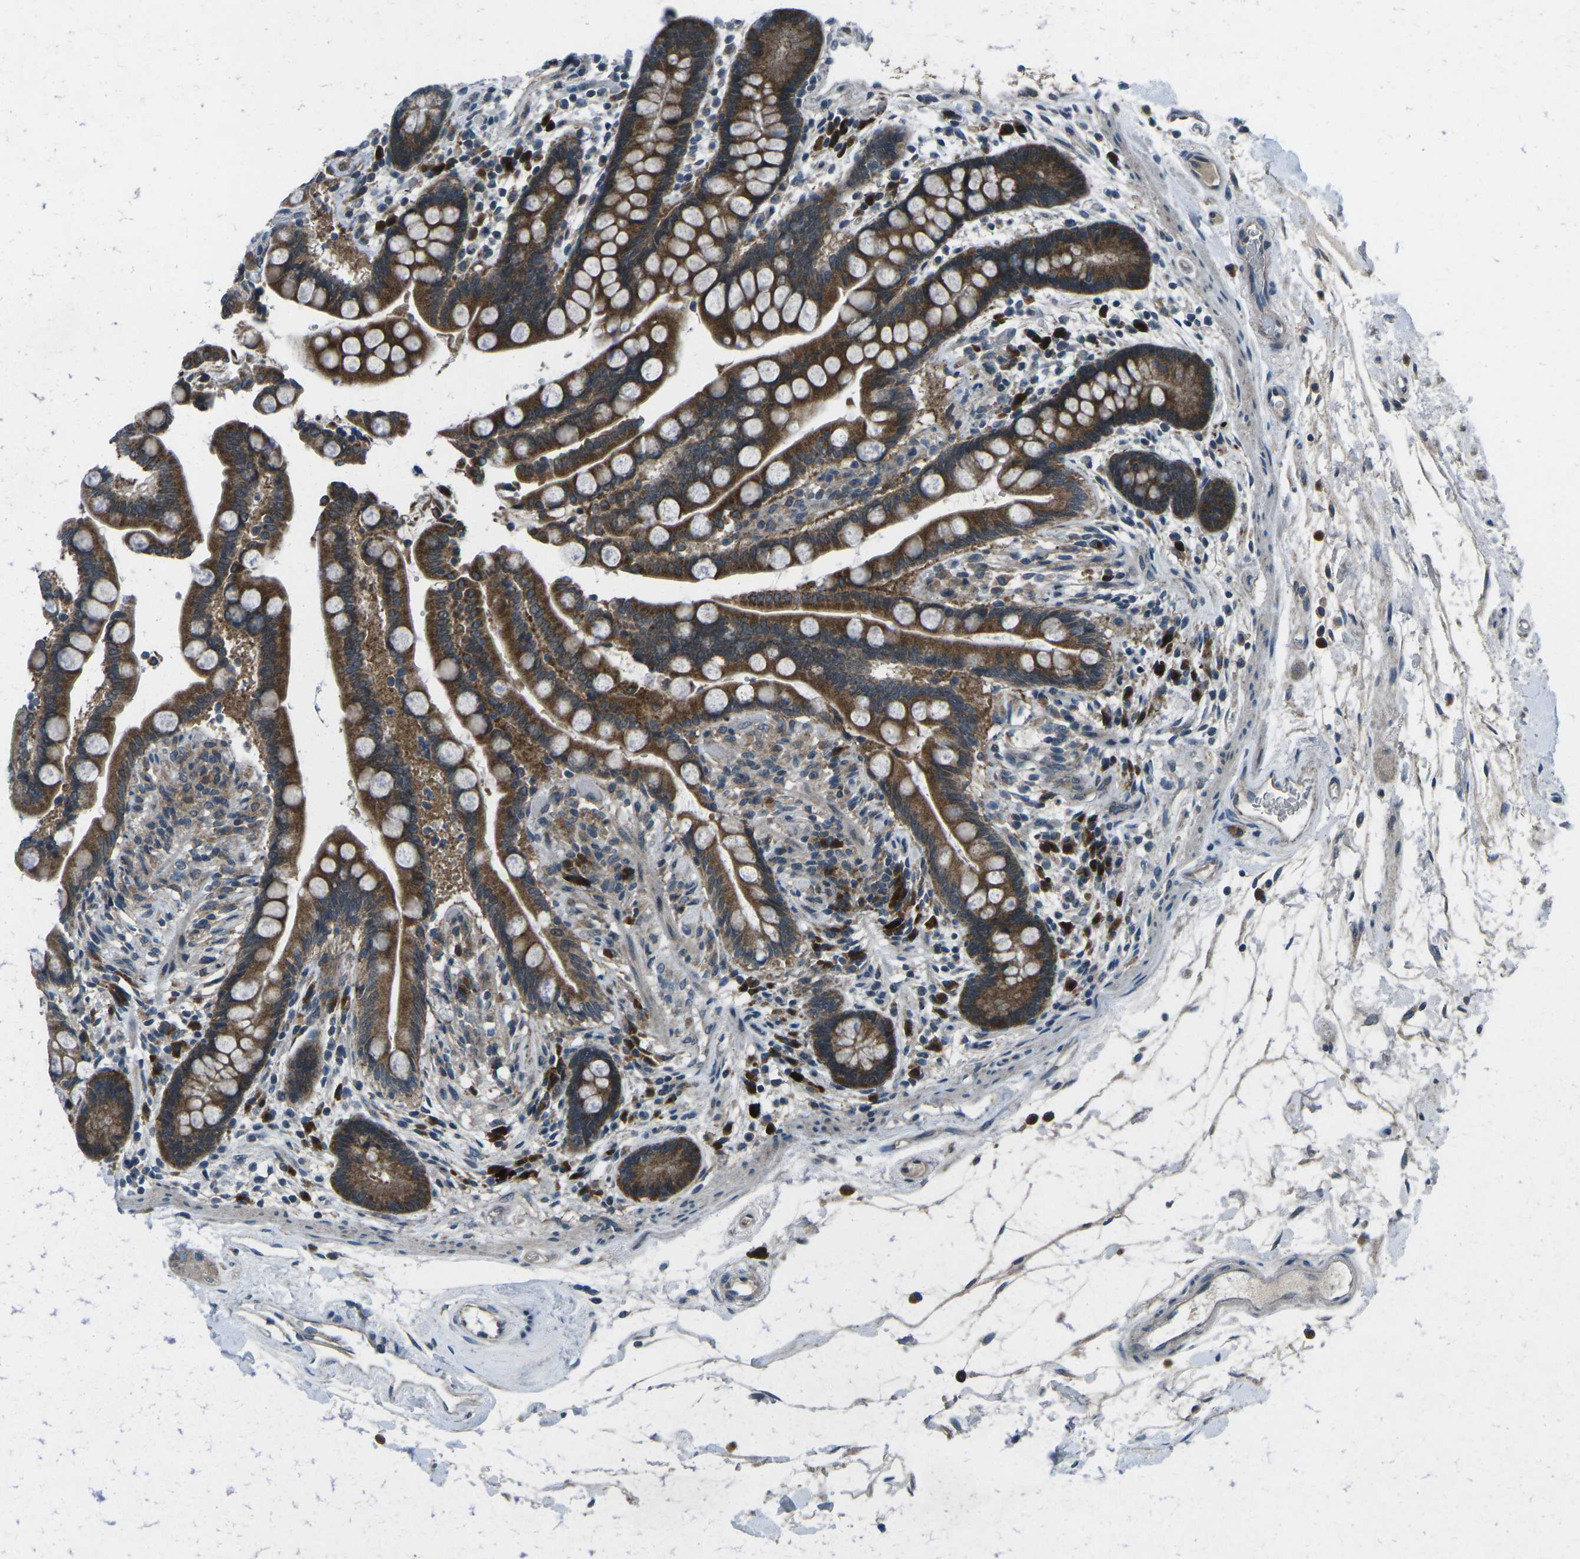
{"staining": {"intensity": "weak", "quantity": ">75%", "location": "cytoplasmic/membranous"}, "tissue": "colon", "cell_type": "Endothelial cells", "image_type": "normal", "snomed": [{"axis": "morphology", "description": "Normal tissue, NOS"}, {"axis": "topography", "description": "Colon"}], "caption": "Immunohistochemical staining of benign human colon exhibits low levels of weak cytoplasmic/membranous staining in about >75% of endothelial cells. The staining is performed using DAB (3,3'-diaminobenzidine) brown chromogen to label protein expression. The nuclei are counter-stained blue using hematoxylin.", "gene": "CDK16", "patient": {"sex": "male", "age": 73}}